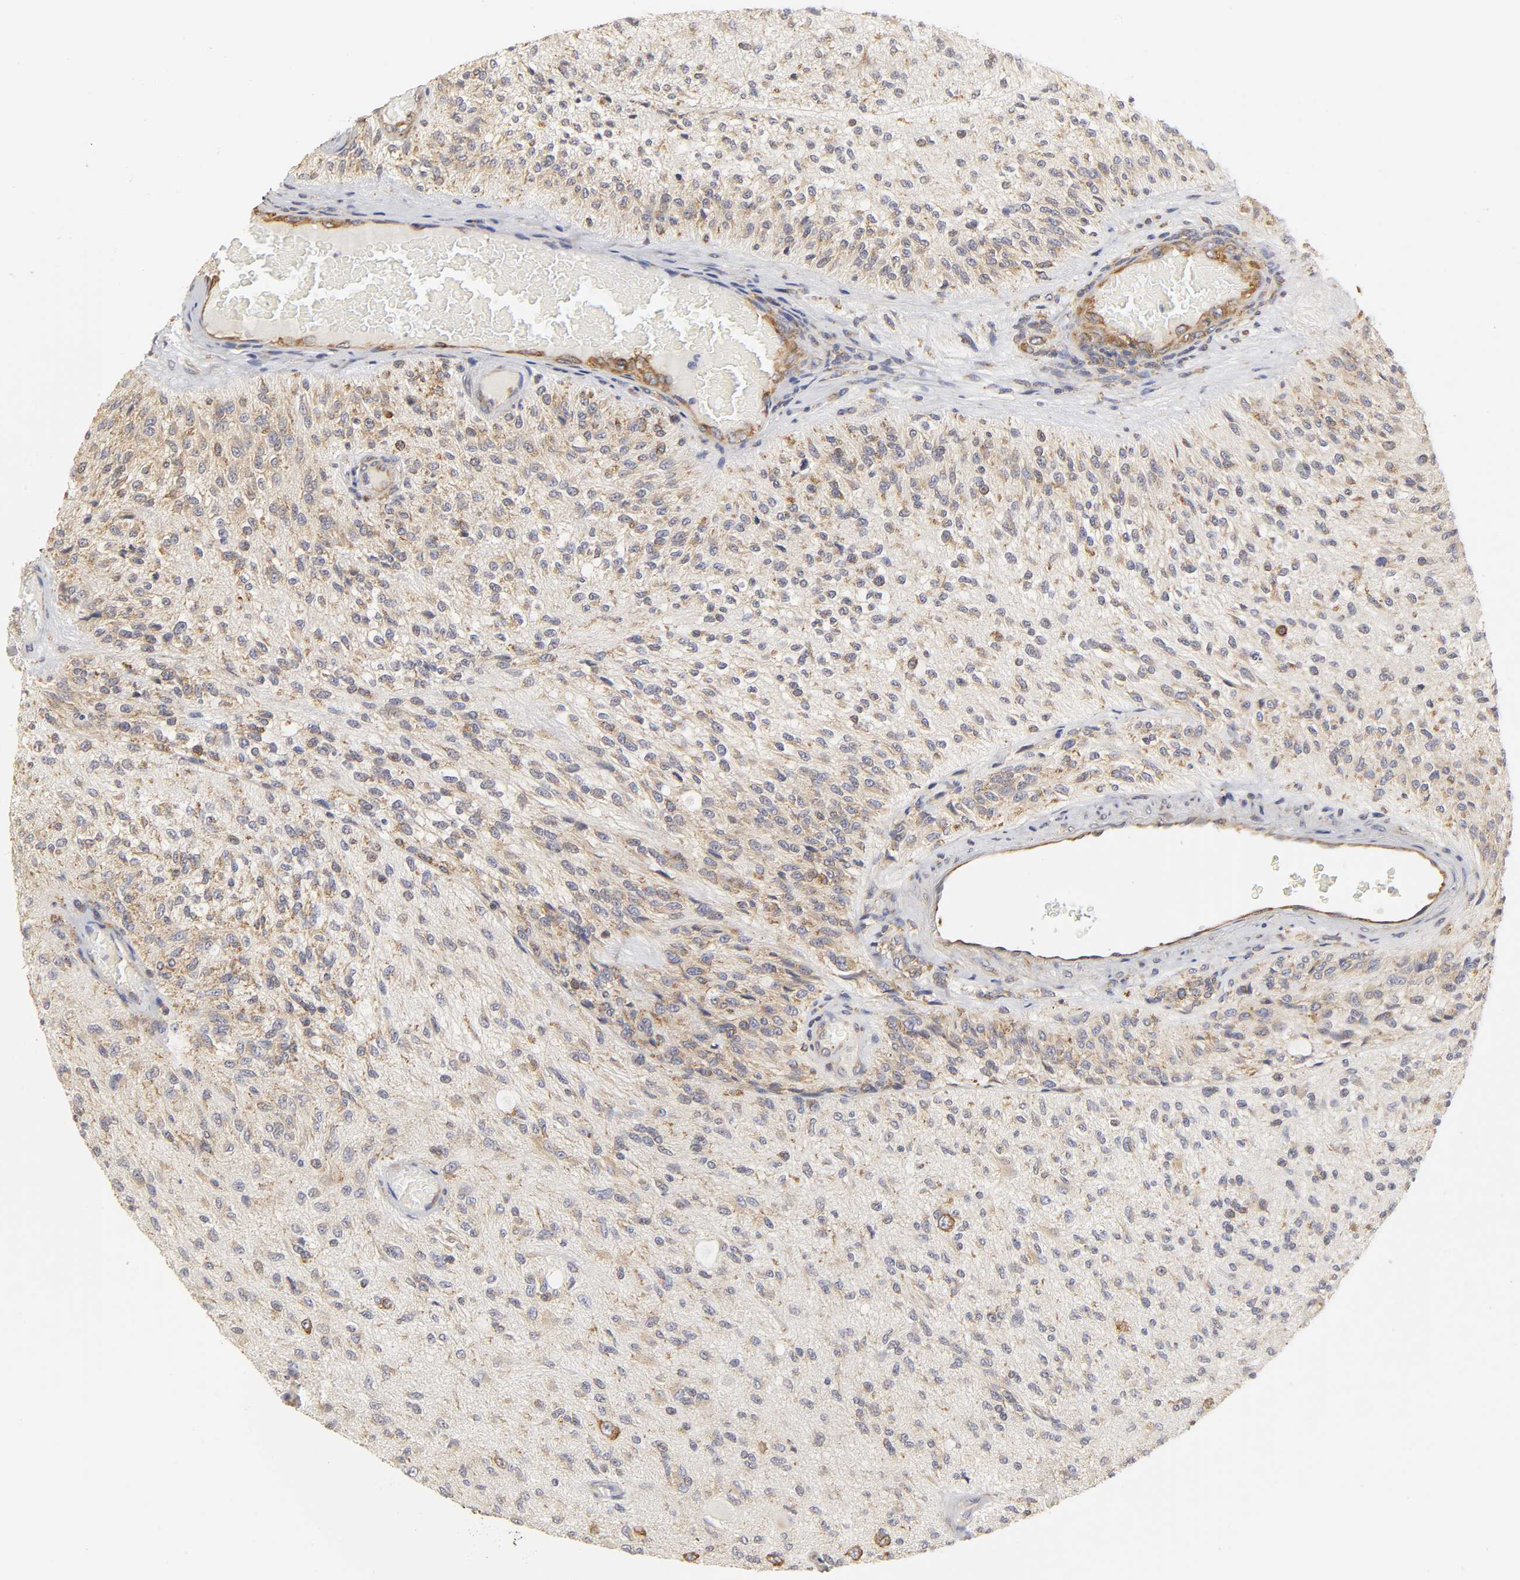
{"staining": {"intensity": "moderate", "quantity": "25%-75%", "location": "cytoplasmic/membranous"}, "tissue": "glioma", "cell_type": "Tumor cells", "image_type": "cancer", "snomed": [{"axis": "morphology", "description": "Normal tissue, NOS"}, {"axis": "morphology", "description": "Glioma, malignant, High grade"}, {"axis": "topography", "description": "Cerebral cortex"}], "caption": "An image of human malignant high-grade glioma stained for a protein exhibits moderate cytoplasmic/membranous brown staining in tumor cells. The protein is stained brown, and the nuclei are stained in blue (DAB IHC with brightfield microscopy, high magnification).", "gene": "RPL14", "patient": {"sex": "male", "age": 77}}